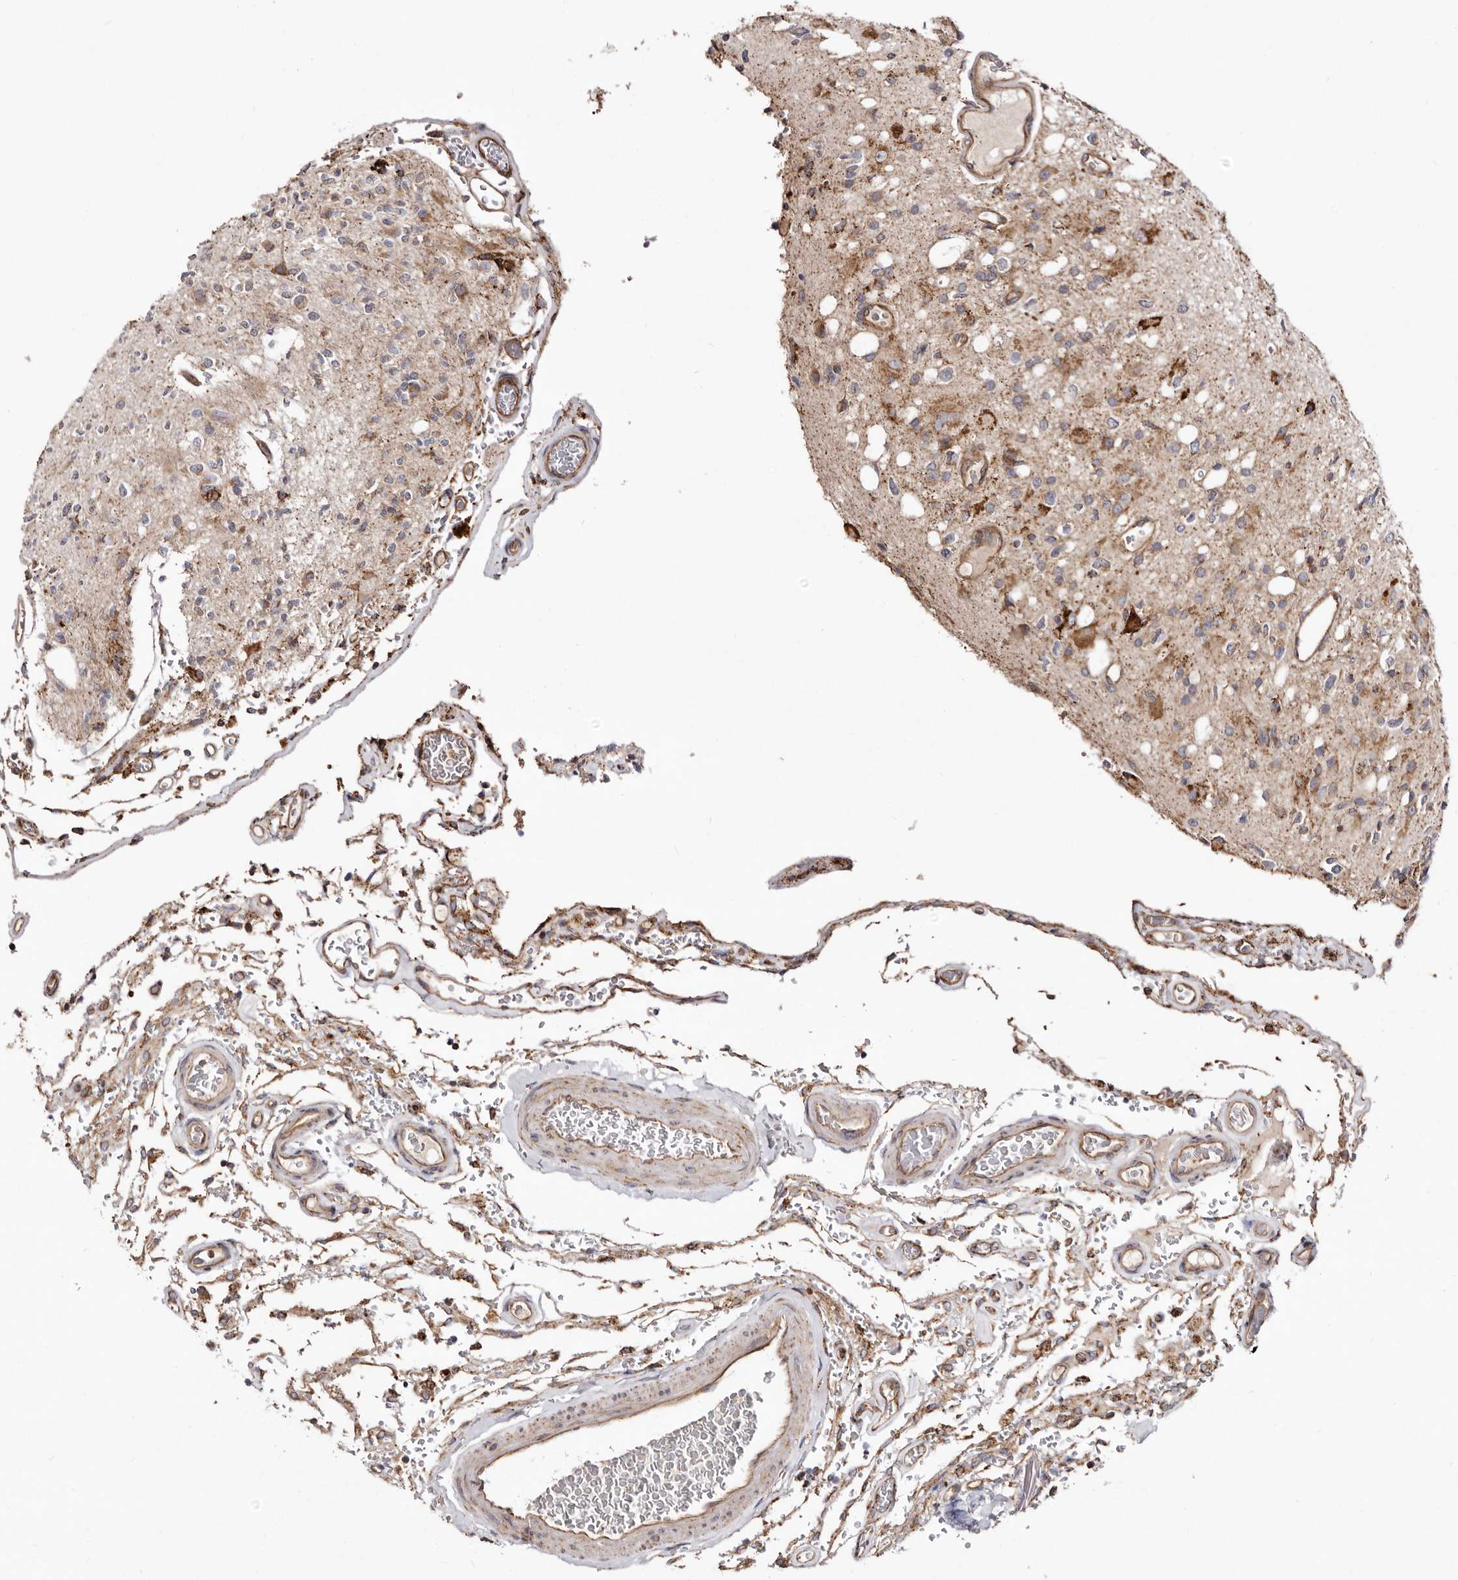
{"staining": {"intensity": "moderate", "quantity": ">75%", "location": "cytoplasmic/membranous"}, "tissue": "glioma", "cell_type": "Tumor cells", "image_type": "cancer", "snomed": [{"axis": "morphology", "description": "Glioma, malignant, High grade"}, {"axis": "topography", "description": "Brain"}], "caption": "IHC staining of glioma, which displays medium levels of moderate cytoplasmic/membranous staining in approximately >75% of tumor cells indicating moderate cytoplasmic/membranous protein staining. The staining was performed using DAB (3,3'-diaminobenzidine) (brown) for protein detection and nuclei were counterstained in hematoxylin (blue).", "gene": "LUZP1", "patient": {"sex": "male", "age": 34}}